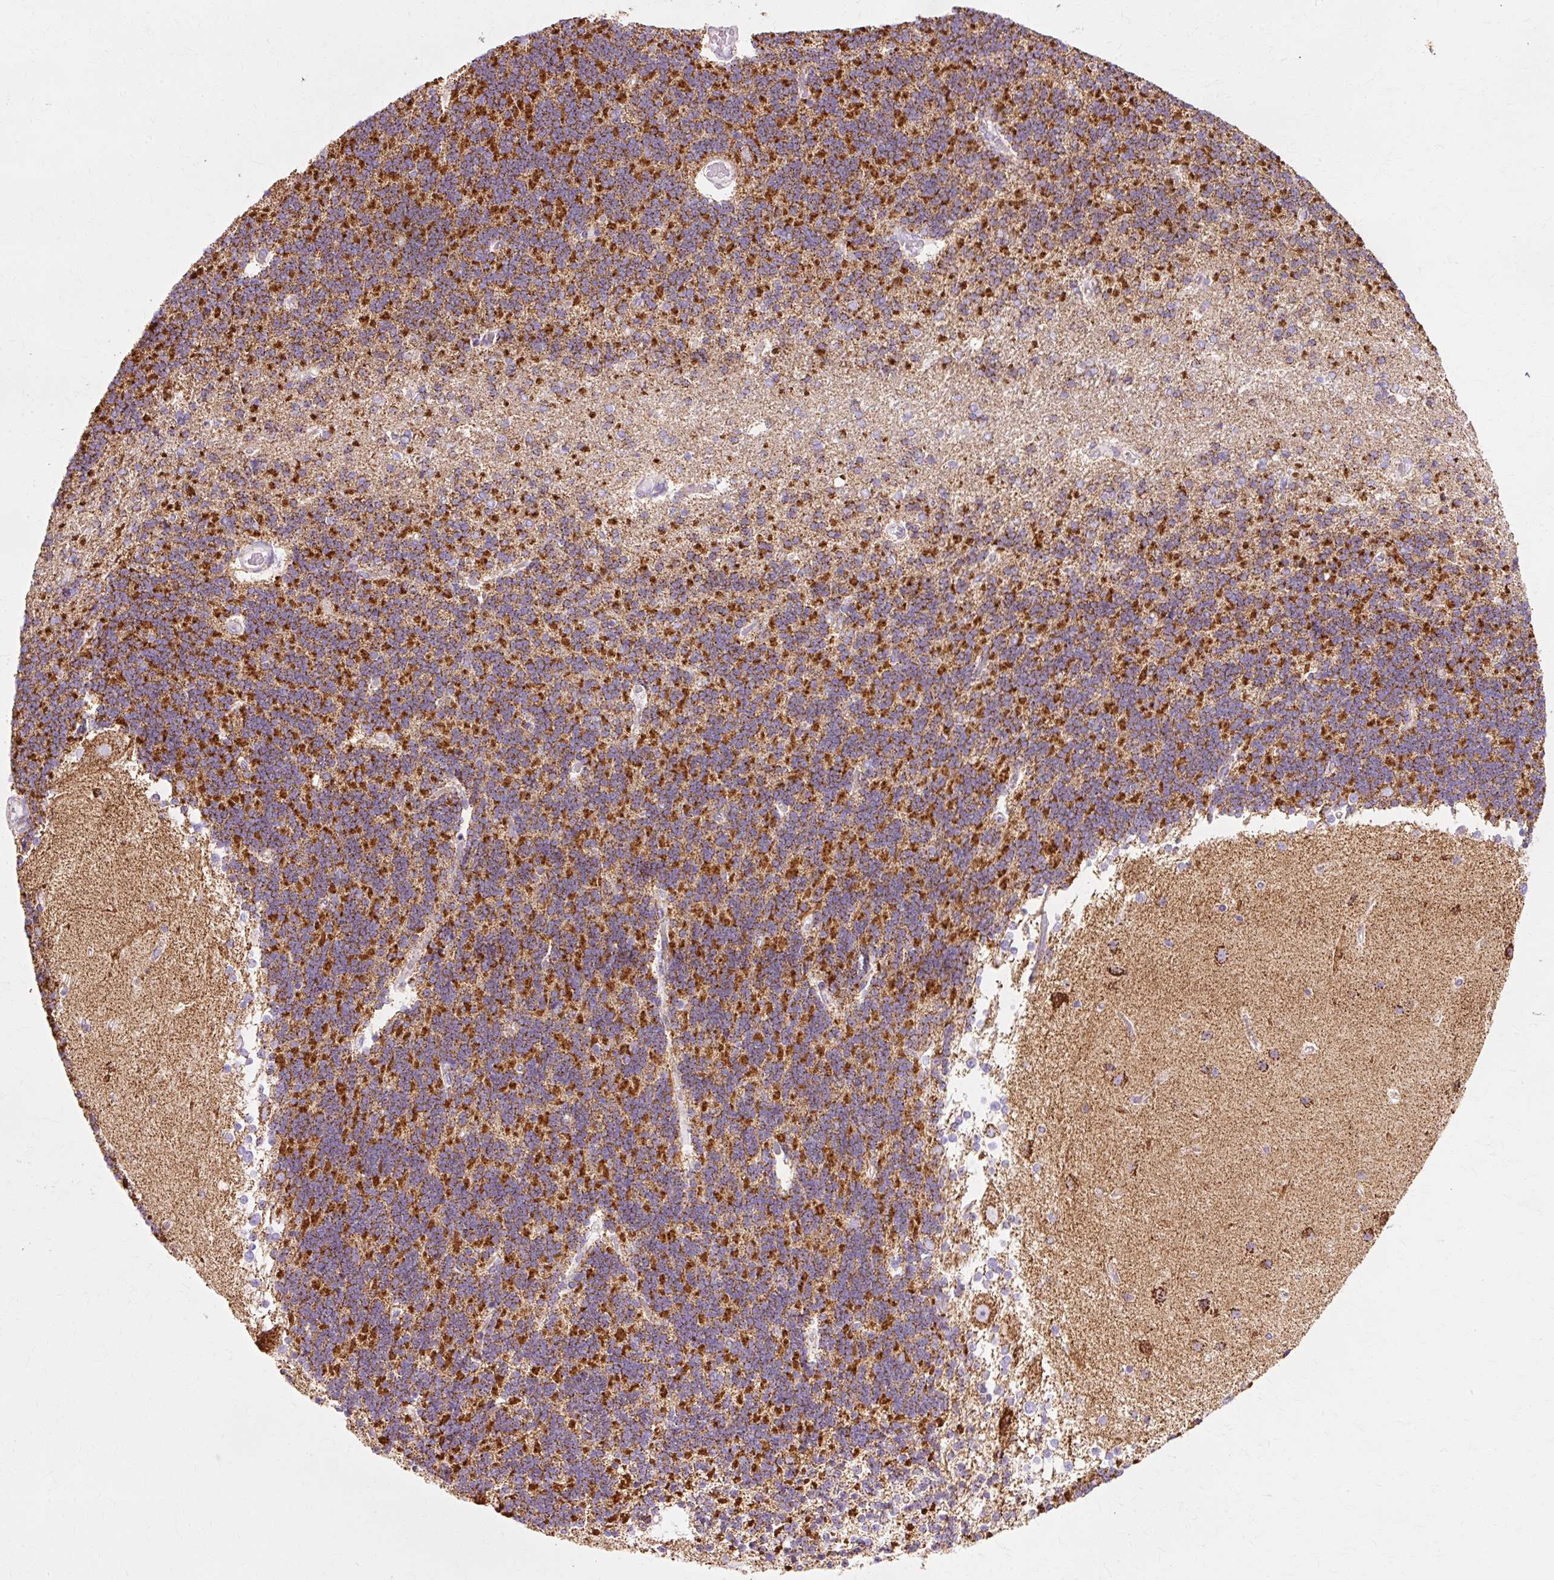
{"staining": {"intensity": "strong", "quantity": "25%-75%", "location": "cytoplasmic/membranous"}, "tissue": "cerebellum", "cell_type": "Cells in granular layer", "image_type": "normal", "snomed": [{"axis": "morphology", "description": "Normal tissue, NOS"}, {"axis": "topography", "description": "Cerebellum"}], "caption": "A micrograph of human cerebellum stained for a protein exhibits strong cytoplasmic/membranous brown staining in cells in granular layer. (DAB IHC, brown staining for protein, blue staining for nuclei).", "gene": "ATP5PO", "patient": {"sex": "female", "age": 54}}